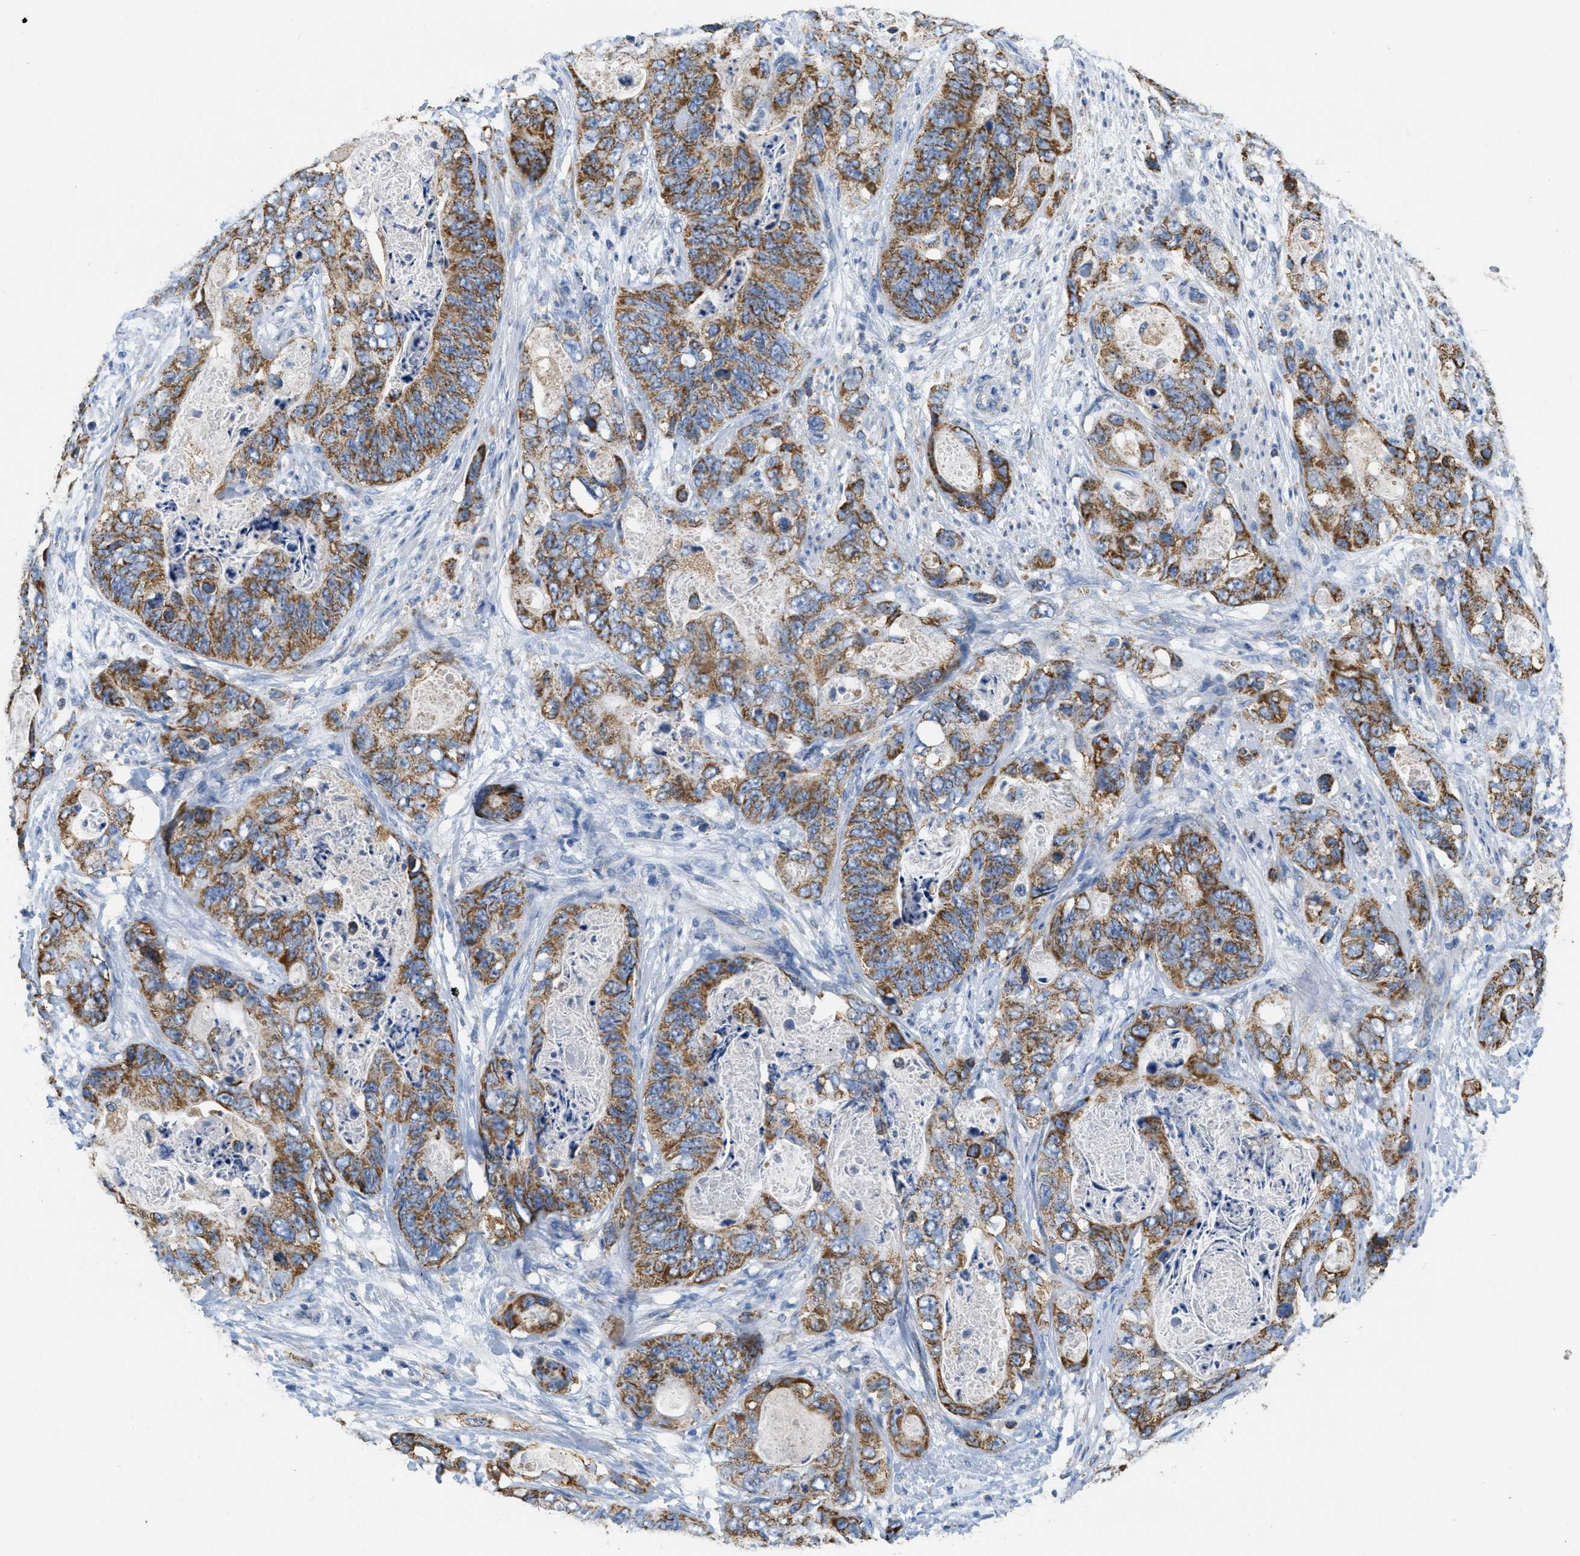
{"staining": {"intensity": "moderate", "quantity": ">75%", "location": "cytoplasmic/membranous"}, "tissue": "stomach cancer", "cell_type": "Tumor cells", "image_type": "cancer", "snomed": [{"axis": "morphology", "description": "Adenocarcinoma, NOS"}, {"axis": "topography", "description": "Stomach"}], "caption": "High-magnification brightfield microscopy of stomach cancer stained with DAB (3,3'-diaminobenzidine) (brown) and counterstained with hematoxylin (blue). tumor cells exhibit moderate cytoplasmic/membranous positivity is identified in about>75% of cells. The staining is performed using DAB brown chromogen to label protein expression. The nuclei are counter-stained blue using hematoxylin.", "gene": "KCNJ5", "patient": {"sex": "female", "age": 89}}